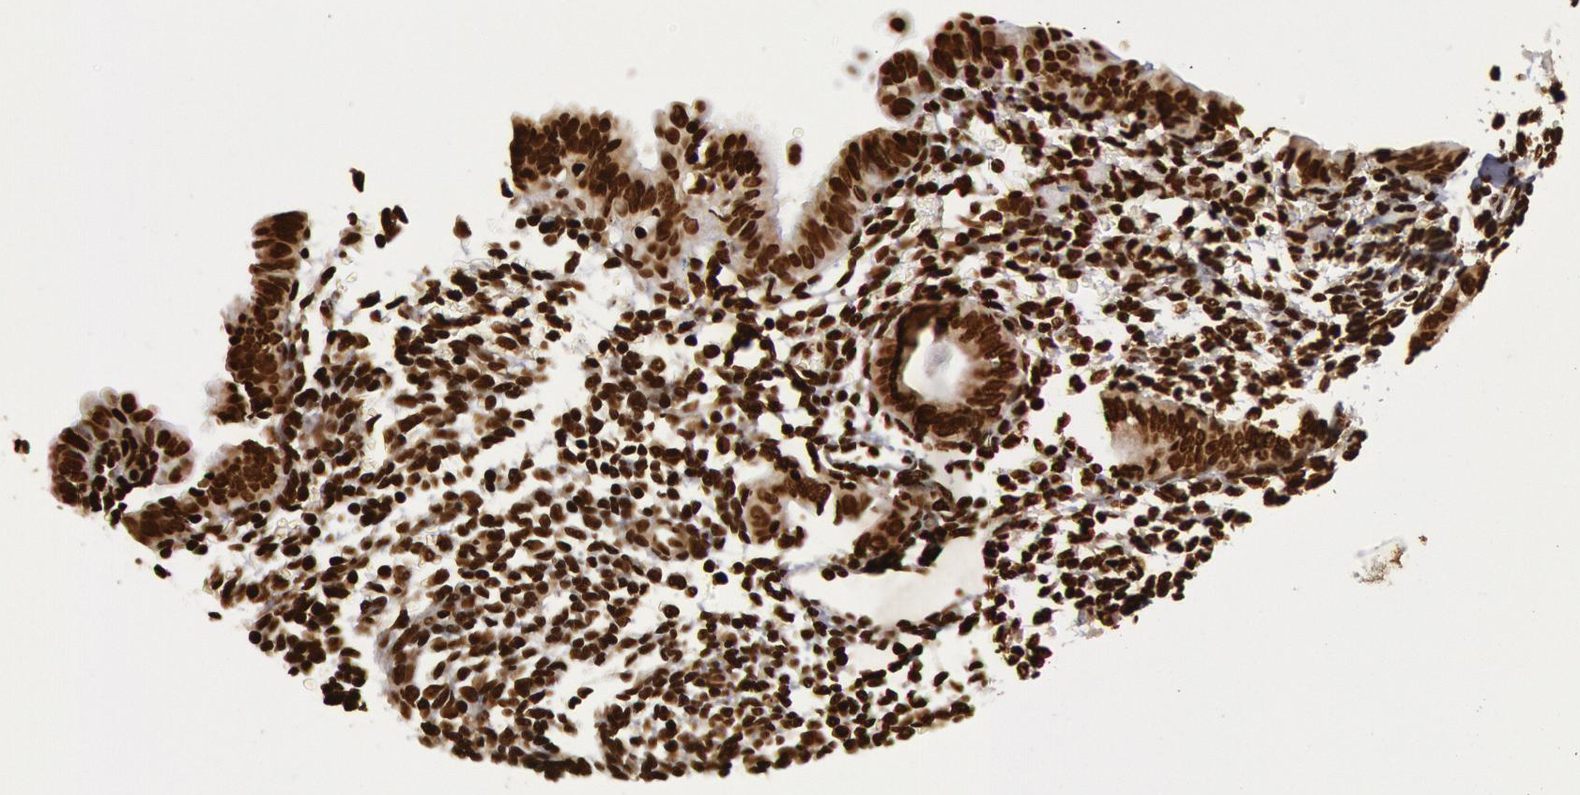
{"staining": {"intensity": "strong", "quantity": ">75%", "location": "nuclear"}, "tissue": "endometrium", "cell_type": "Cells in endometrial stroma", "image_type": "normal", "snomed": [{"axis": "morphology", "description": "Normal tissue, NOS"}, {"axis": "topography", "description": "Endometrium"}], "caption": "Immunohistochemistry (IHC) image of unremarkable endometrium: human endometrium stained using immunohistochemistry (IHC) shows high levels of strong protein expression localized specifically in the nuclear of cells in endometrial stroma, appearing as a nuclear brown color.", "gene": "H3", "patient": {"sex": "female", "age": 61}}